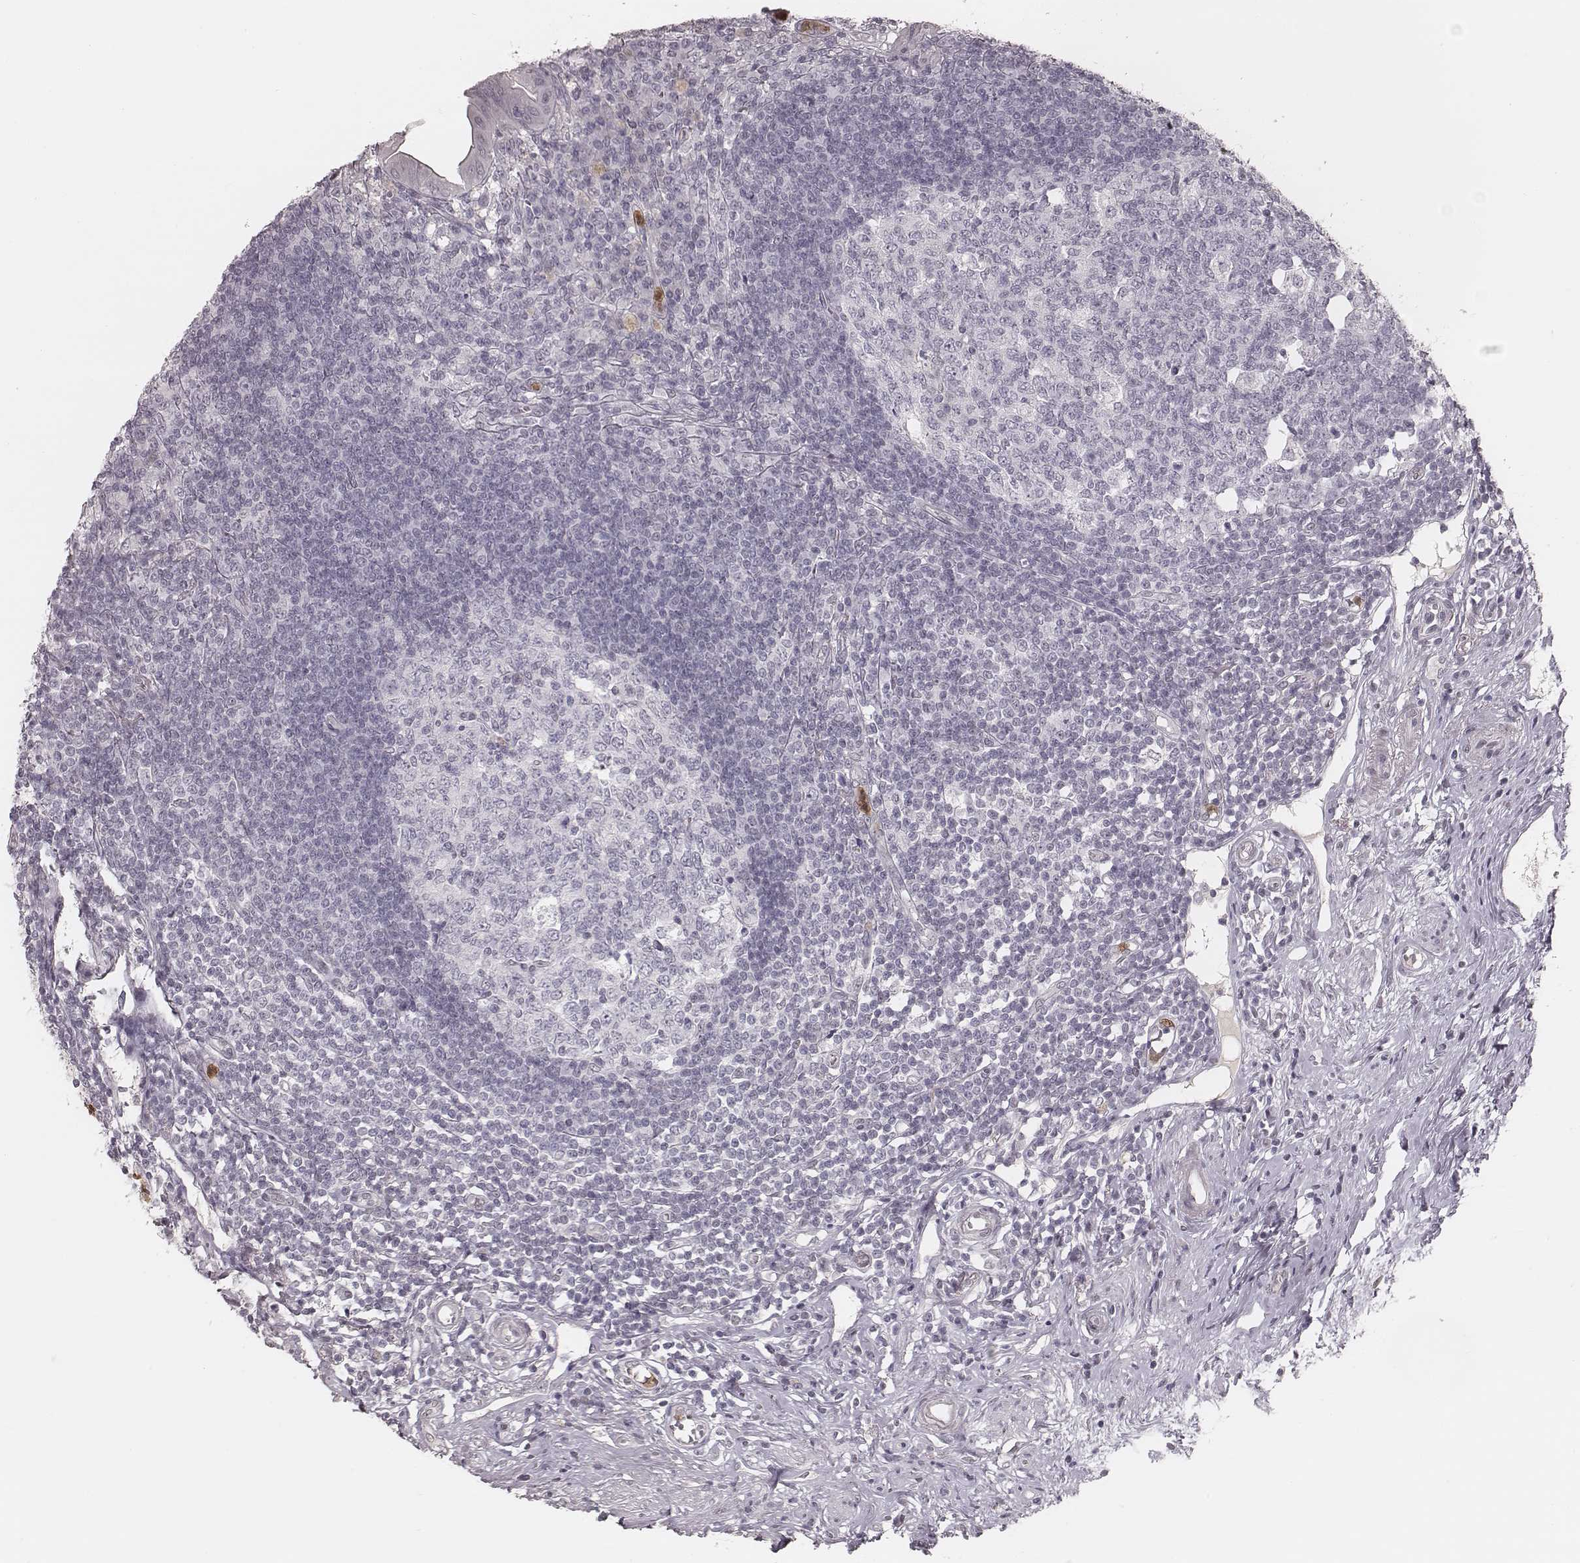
{"staining": {"intensity": "negative", "quantity": "none", "location": "none"}, "tissue": "appendix", "cell_type": "Glandular cells", "image_type": "normal", "snomed": [{"axis": "morphology", "description": "Normal tissue, NOS"}, {"axis": "morphology", "description": "Carcinoma, endometroid"}, {"axis": "topography", "description": "Appendix"}, {"axis": "topography", "description": "Colon"}], "caption": "This is a photomicrograph of IHC staining of unremarkable appendix, which shows no expression in glandular cells. (DAB immunohistochemistry with hematoxylin counter stain).", "gene": "KITLG", "patient": {"sex": "female", "age": 60}}